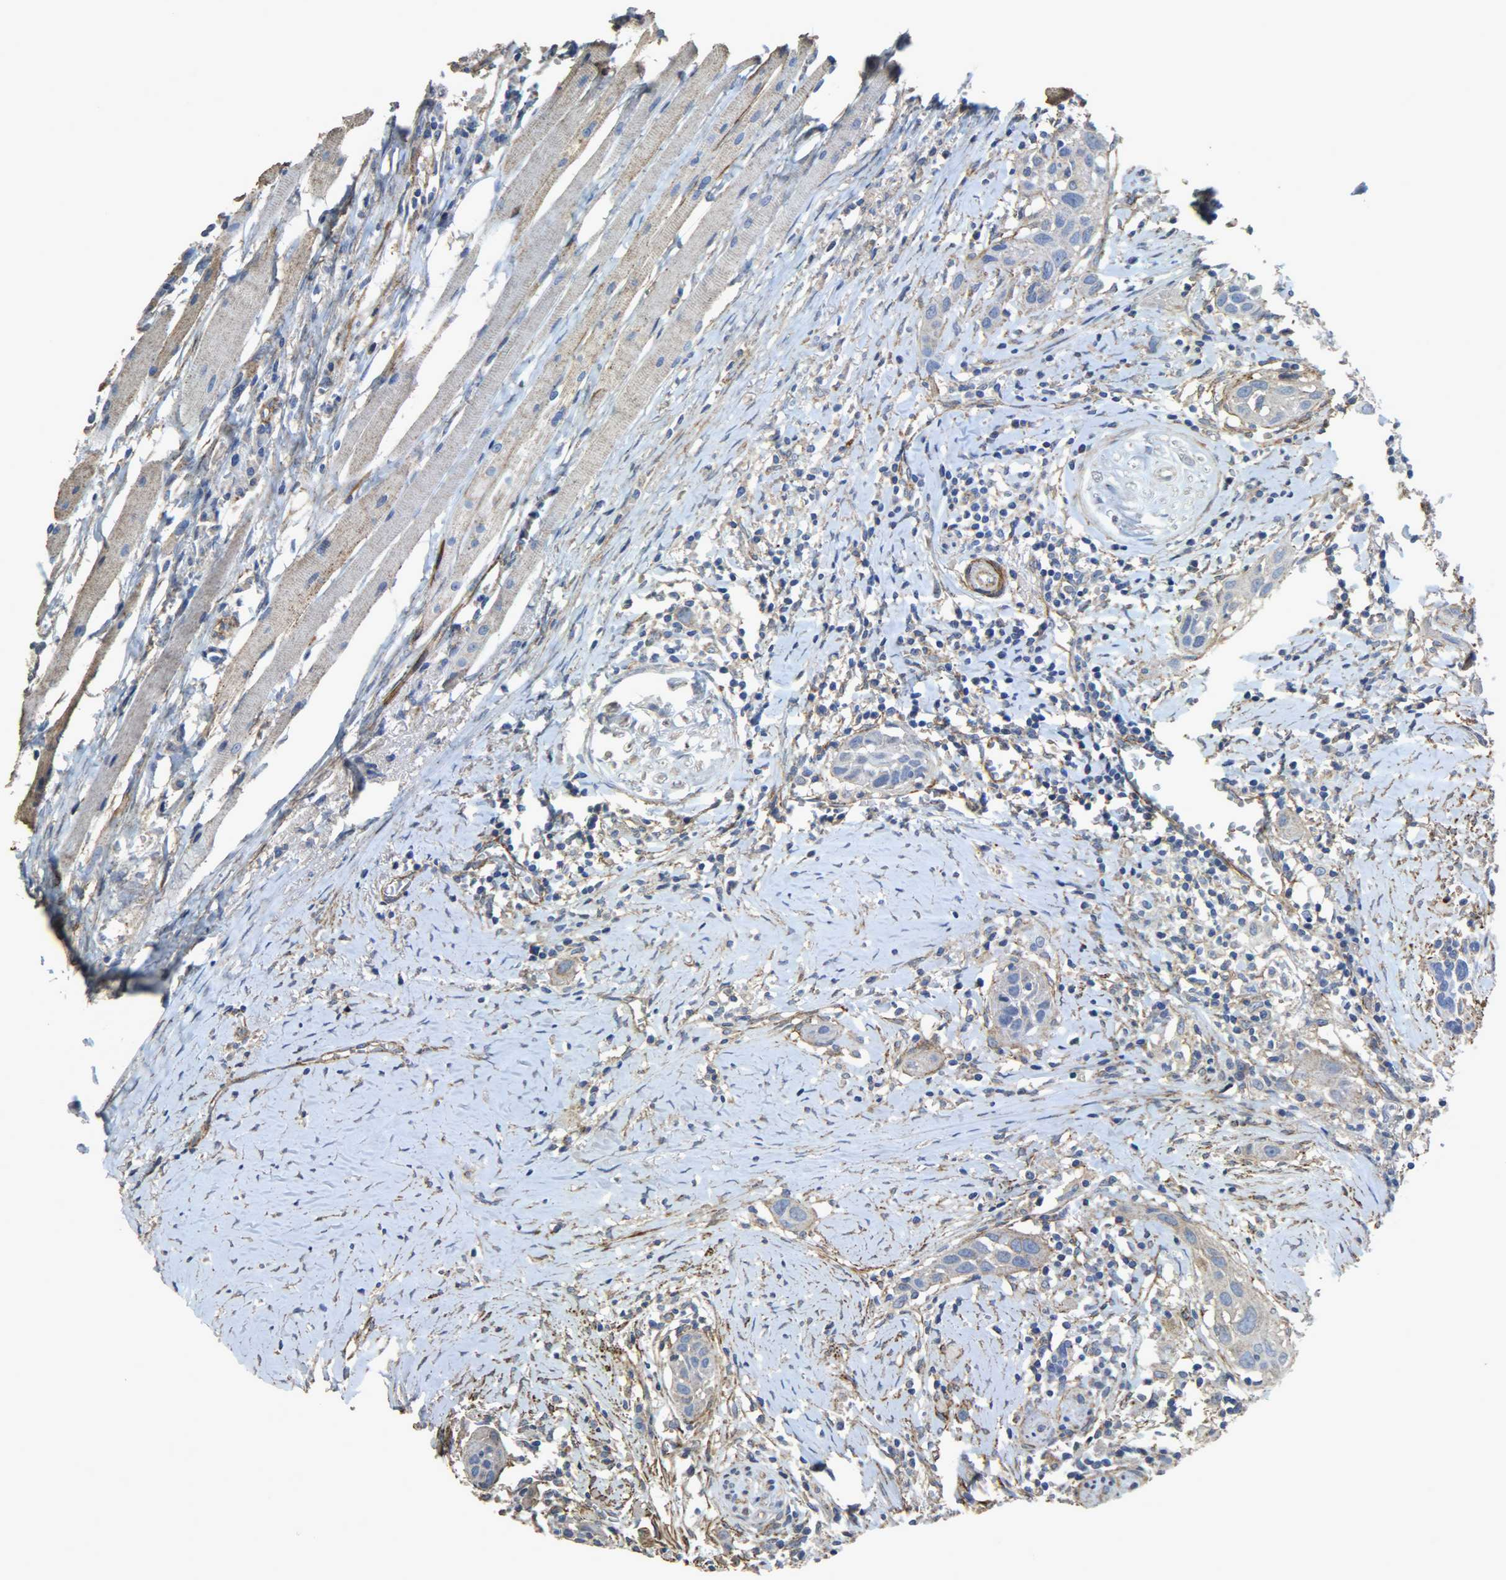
{"staining": {"intensity": "negative", "quantity": "none", "location": "none"}, "tissue": "head and neck cancer", "cell_type": "Tumor cells", "image_type": "cancer", "snomed": [{"axis": "morphology", "description": "Normal tissue, NOS"}, {"axis": "morphology", "description": "Squamous cell carcinoma, NOS"}, {"axis": "topography", "description": "Oral tissue"}, {"axis": "topography", "description": "Head-Neck"}], "caption": "Tumor cells show no significant protein staining in head and neck squamous cell carcinoma.", "gene": "TPM4", "patient": {"sex": "female", "age": 50}}